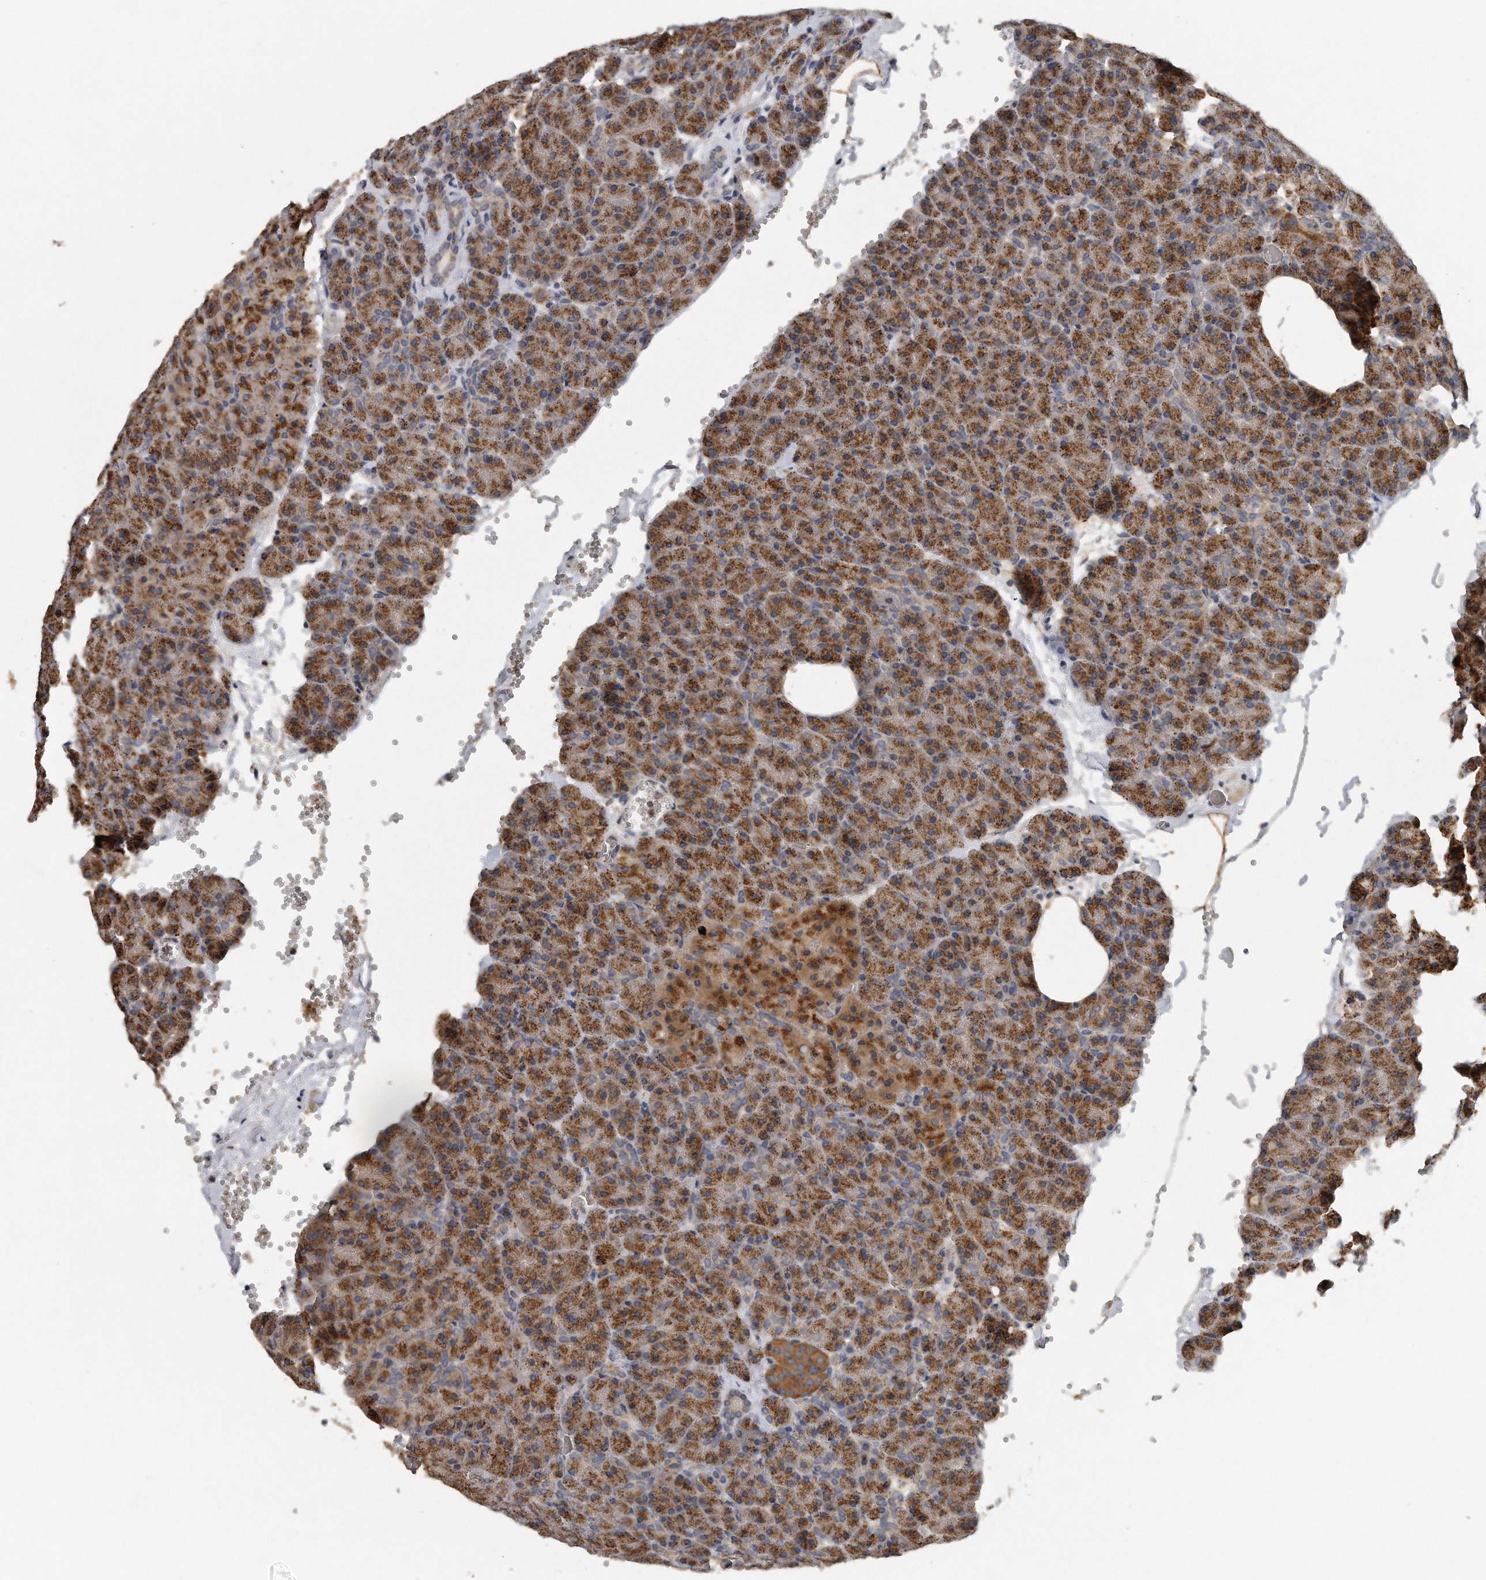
{"staining": {"intensity": "strong", "quantity": ">75%", "location": "cytoplasmic/membranous"}, "tissue": "pancreas", "cell_type": "Exocrine glandular cells", "image_type": "normal", "snomed": [{"axis": "morphology", "description": "Normal tissue, NOS"}, {"axis": "morphology", "description": "Carcinoid, malignant, NOS"}, {"axis": "topography", "description": "Pancreas"}], "caption": "Normal pancreas demonstrates strong cytoplasmic/membranous positivity in approximately >75% of exocrine glandular cells (IHC, brightfield microscopy, high magnification)..", "gene": "TRAPPC14", "patient": {"sex": "female", "age": 35}}